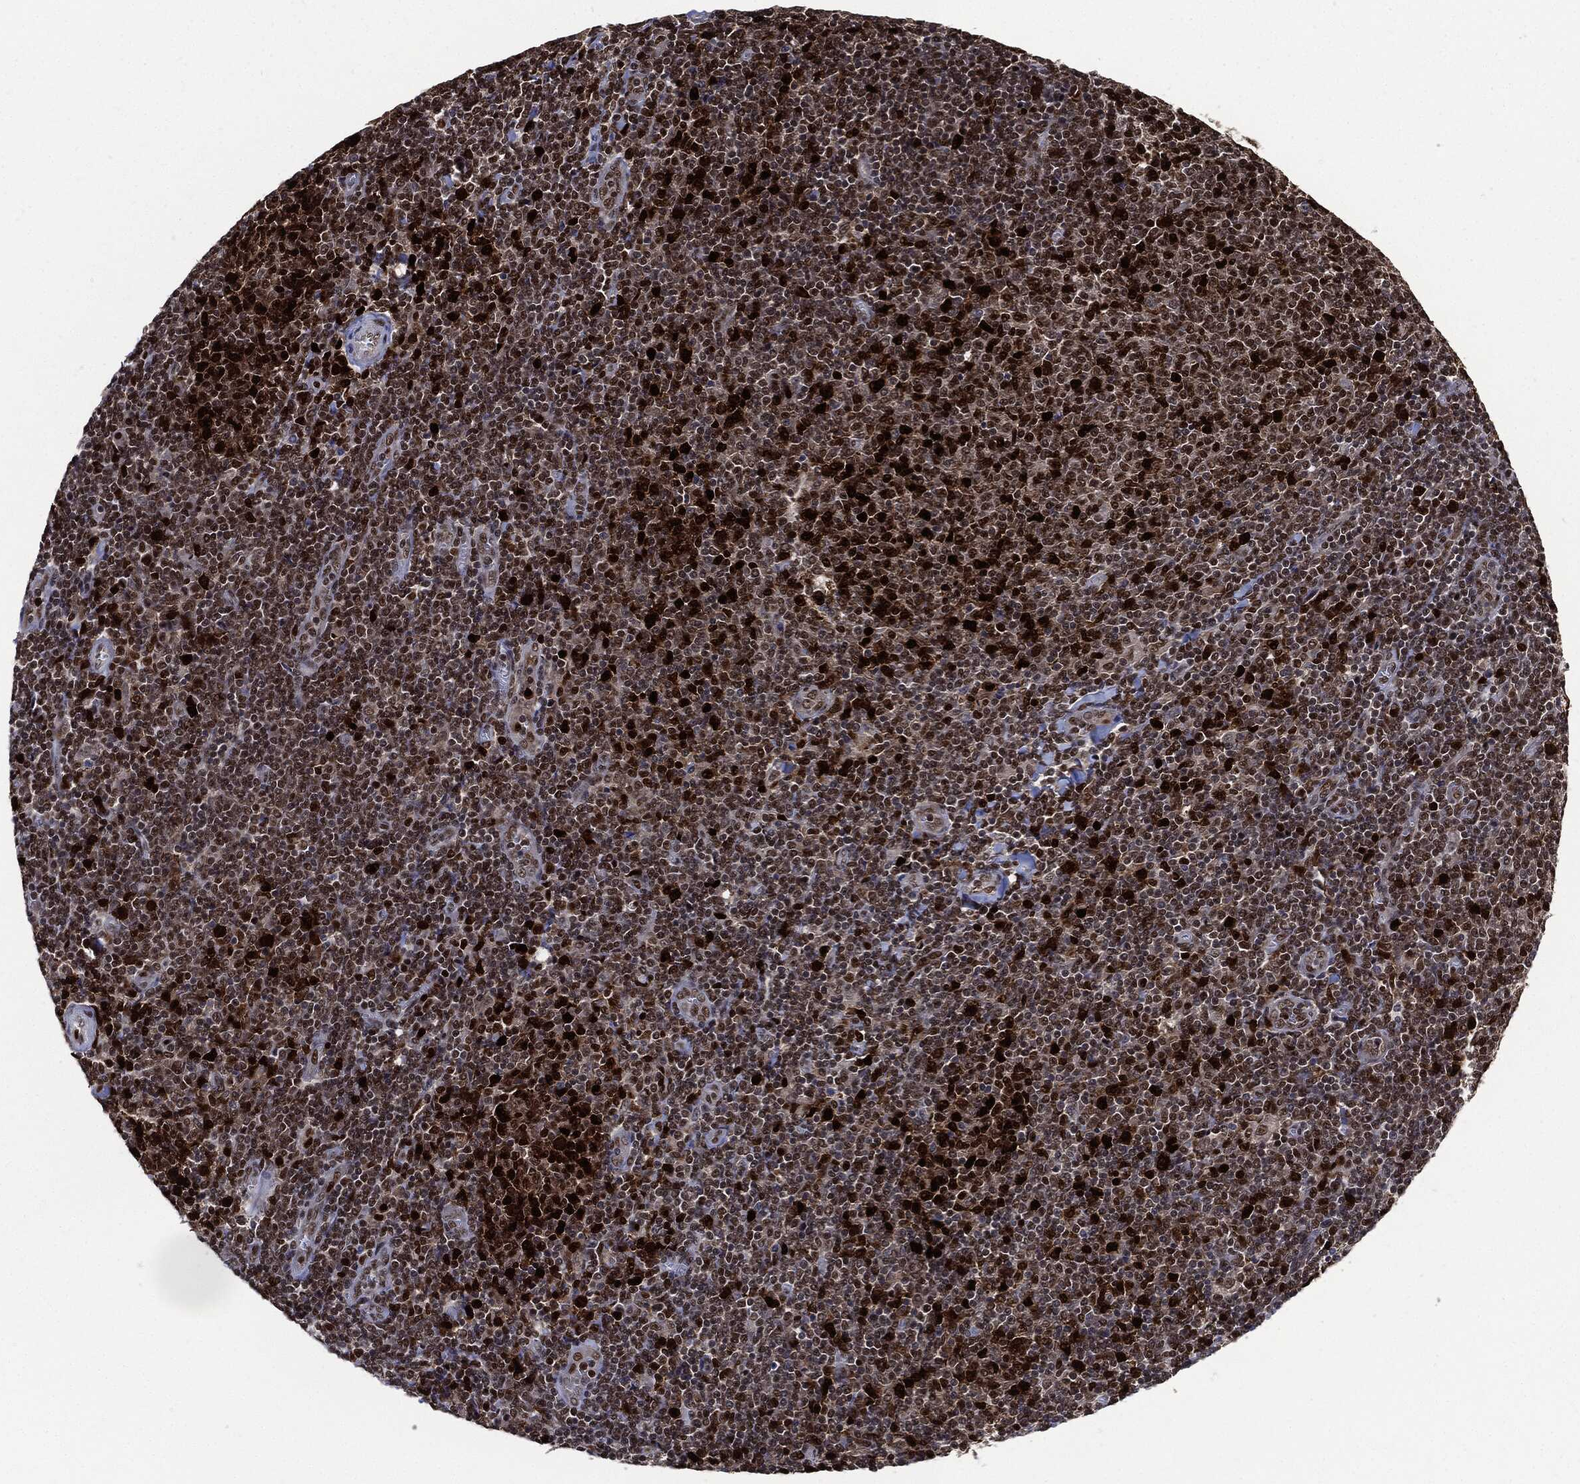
{"staining": {"intensity": "strong", "quantity": "<25%", "location": "nuclear"}, "tissue": "lymphoma", "cell_type": "Tumor cells", "image_type": "cancer", "snomed": [{"axis": "morphology", "description": "Malignant lymphoma, non-Hodgkin's type, Low grade"}, {"axis": "topography", "description": "Lymph node"}], "caption": "This micrograph shows immunohistochemistry staining of human lymphoma, with medium strong nuclear positivity in approximately <25% of tumor cells.", "gene": "PCNA", "patient": {"sex": "male", "age": 52}}